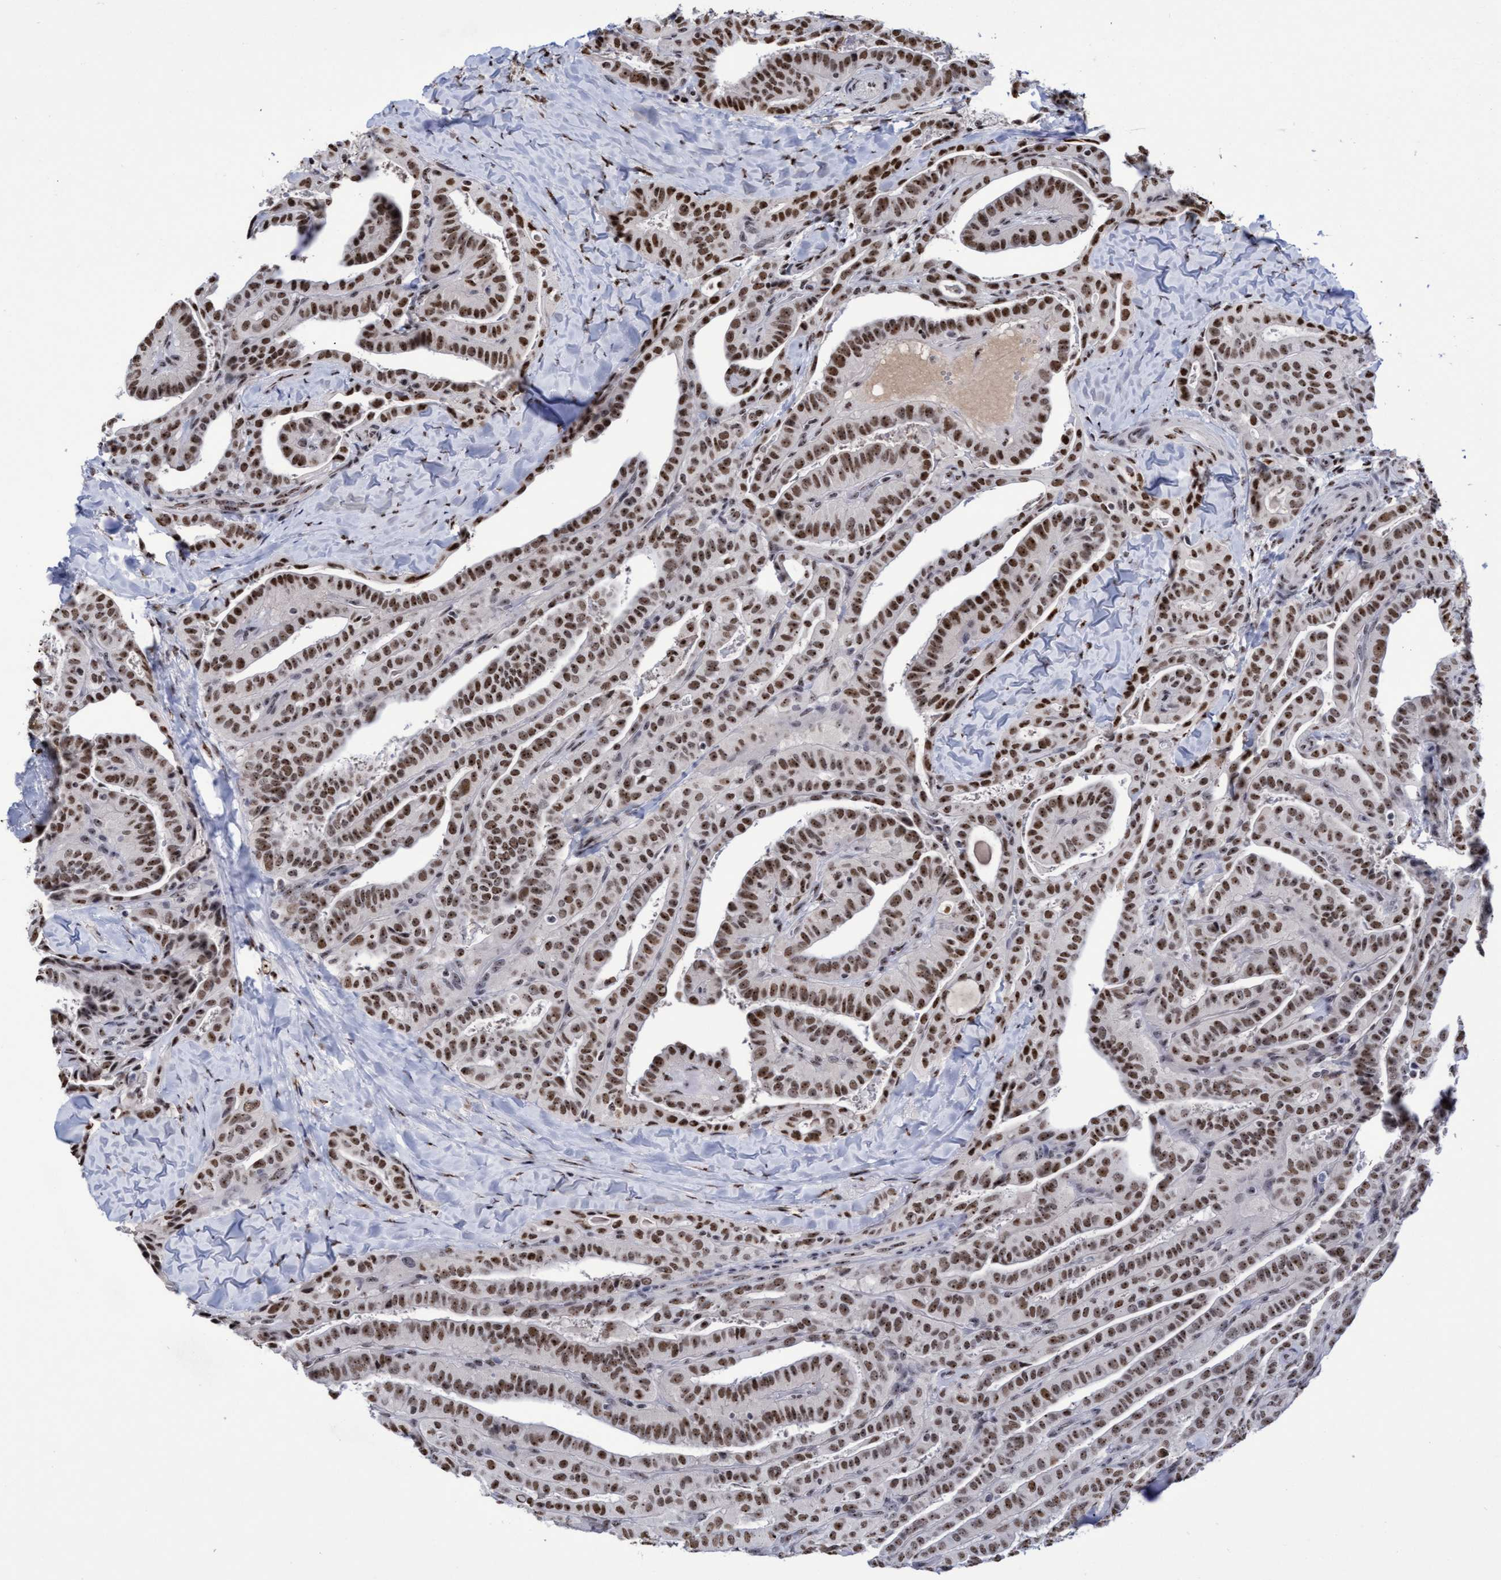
{"staining": {"intensity": "strong", "quantity": ">75%", "location": "nuclear"}, "tissue": "thyroid cancer", "cell_type": "Tumor cells", "image_type": "cancer", "snomed": [{"axis": "morphology", "description": "Papillary adenocarcinoma, NOS"}, {"axis": "topography", "description": "Thyroid gland"}], "caption": "Brown immunohistochemical staining in human thyroid papillary adenocarcinoma exhibits strong nuclear staining in approximately >75% of tumor cells. The staining was performed using DAB (3,3'-diaminobenzidine), with brown indicating positive protein expression. Nuclei are stained blue with hematoxylin.", "gene": "EFCAB10", "patient": {"sex": "male", "age": 77}}